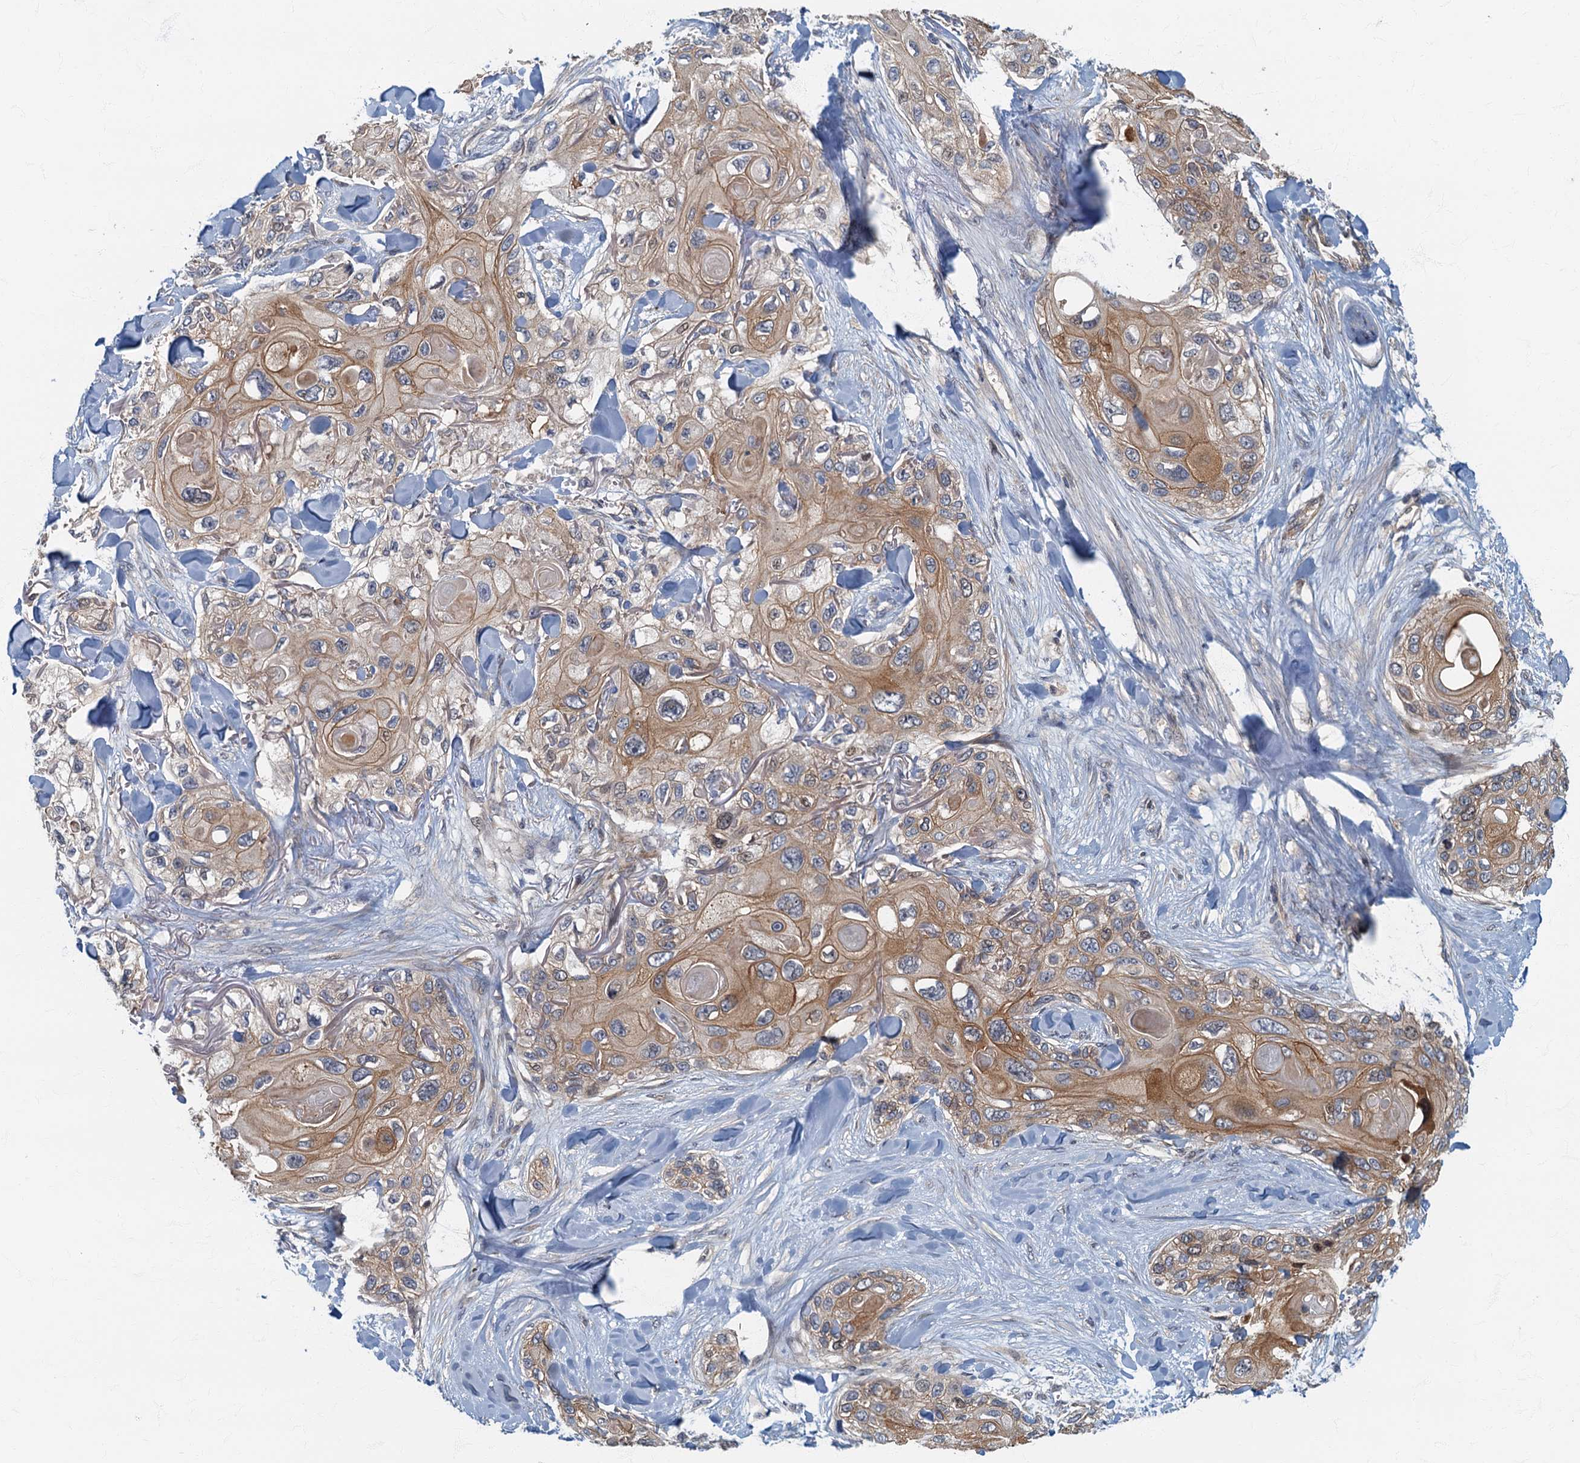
{"staining": {"intensity": "moderate", "quantity": ">75%", "location": "cytoplasmic/membranous"}, "tissue": "skin cancer", "cell_type": "Tumor cells", "image_type": "cancer", "snomed": [{"axis": "morphology", "description": "Normal tissue, NOS"}, {"axis": "morphology", "description": "Squamous cell carcinoma, NOS"}, {"axis": "topography", "description": "Skin"}], "caption": "The photomicrograph demonstrates immunohistochemical staining of skin squamous cell carcinoma. There is moderate cytoplasmic/membranous staining is appreciated in about >75% of tumor cells.", "gene": "CKAP2L", "patient": {"sex": "male", "age": 72}}